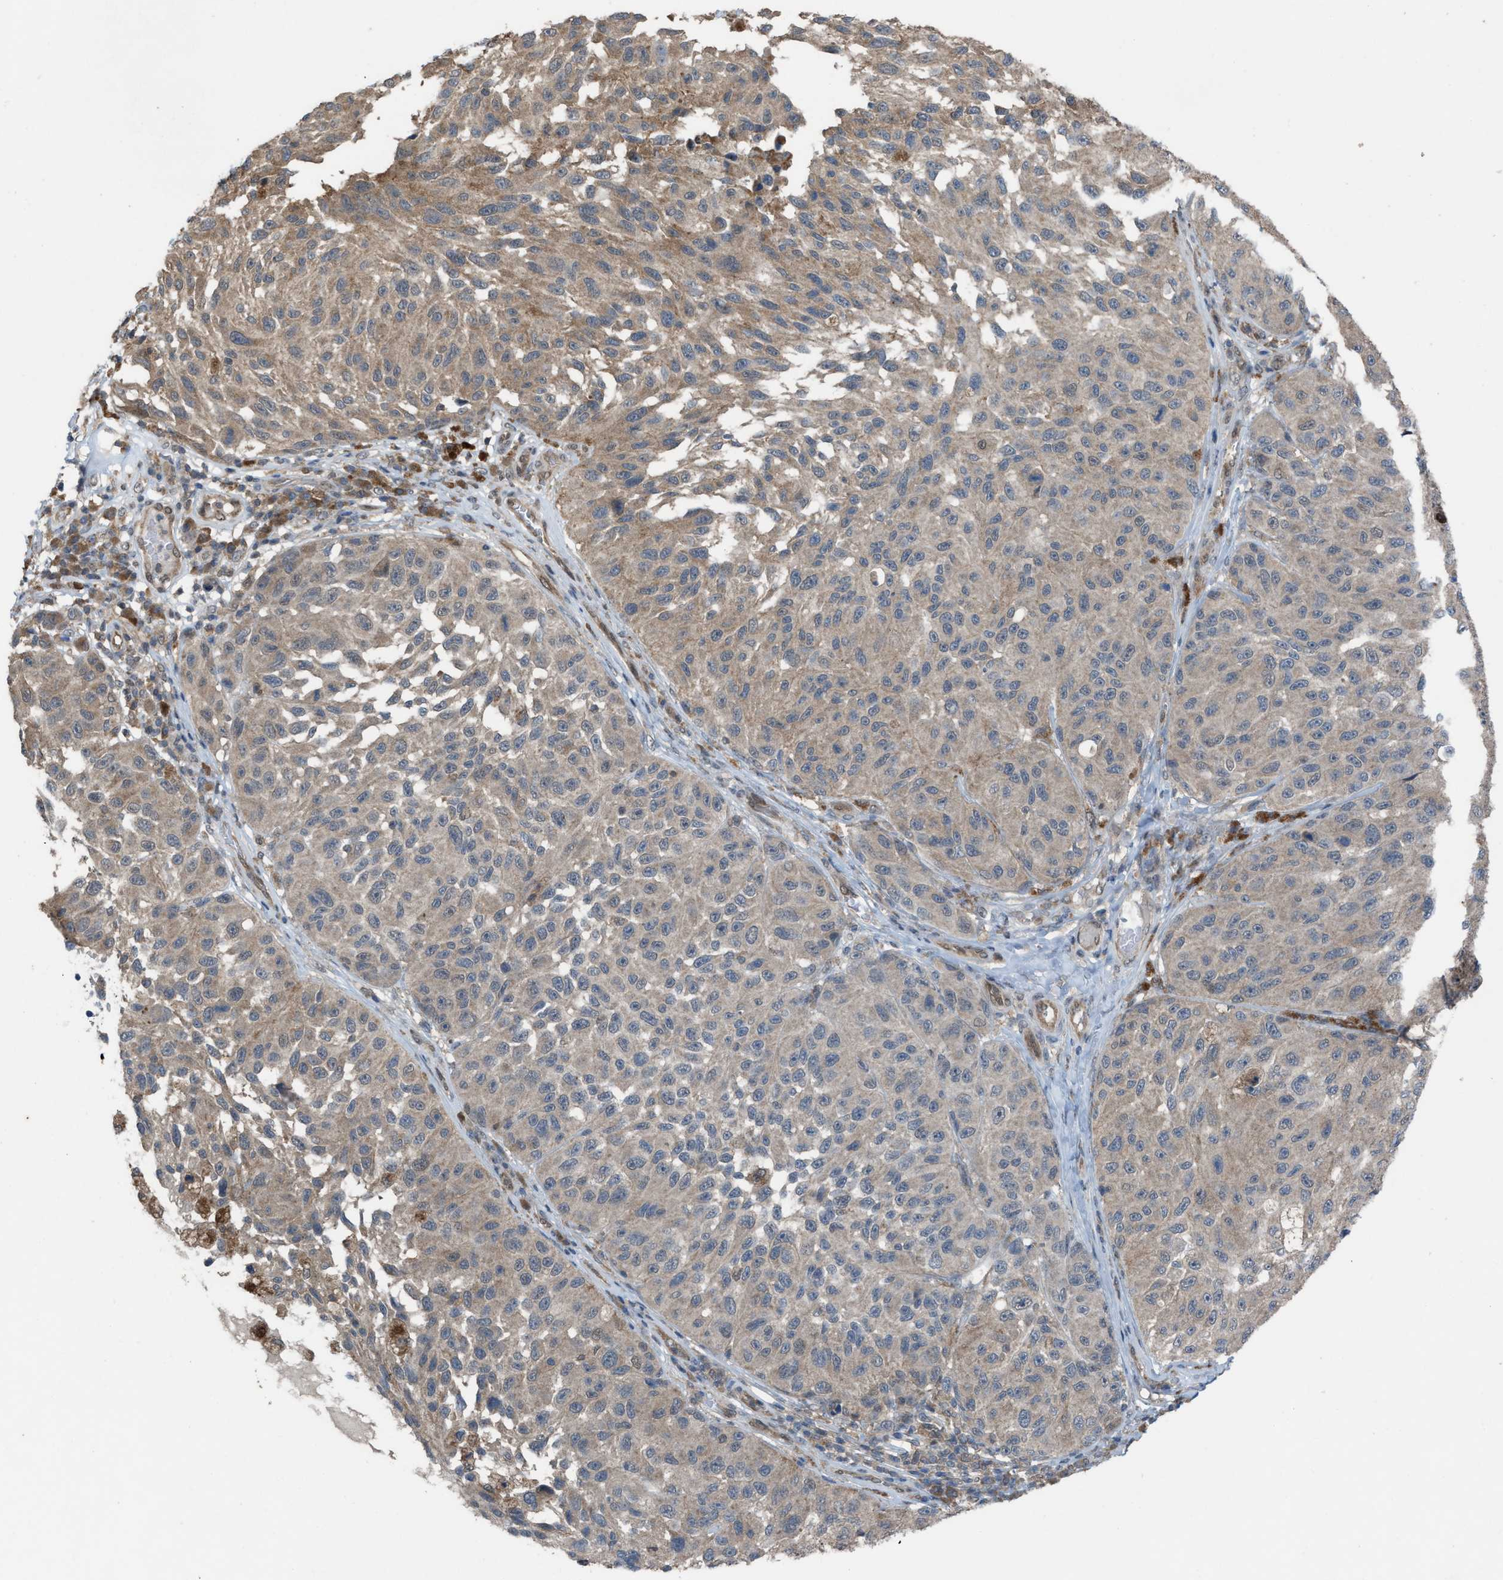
{"staining": {"intensity": "weak", "quantity": "25%-75%", "location": "cytoplasmic/membranous"}, "tissue": "melanoma", "cell_type": "Tumor cells", "image_type": "cancer", "snomed": [{"axis": "morphology", "description": "Malignant melanoma, NOS"}, {"axis": "topography", "description": "Skin"}], "caption": "This is a micrograph of IHC staining of melanoma, which shows weak staining in the cytoplasmic/membranous of tumor cells.", "gene": "PLAA", "patient": {"sex": "female", "age": 73}}